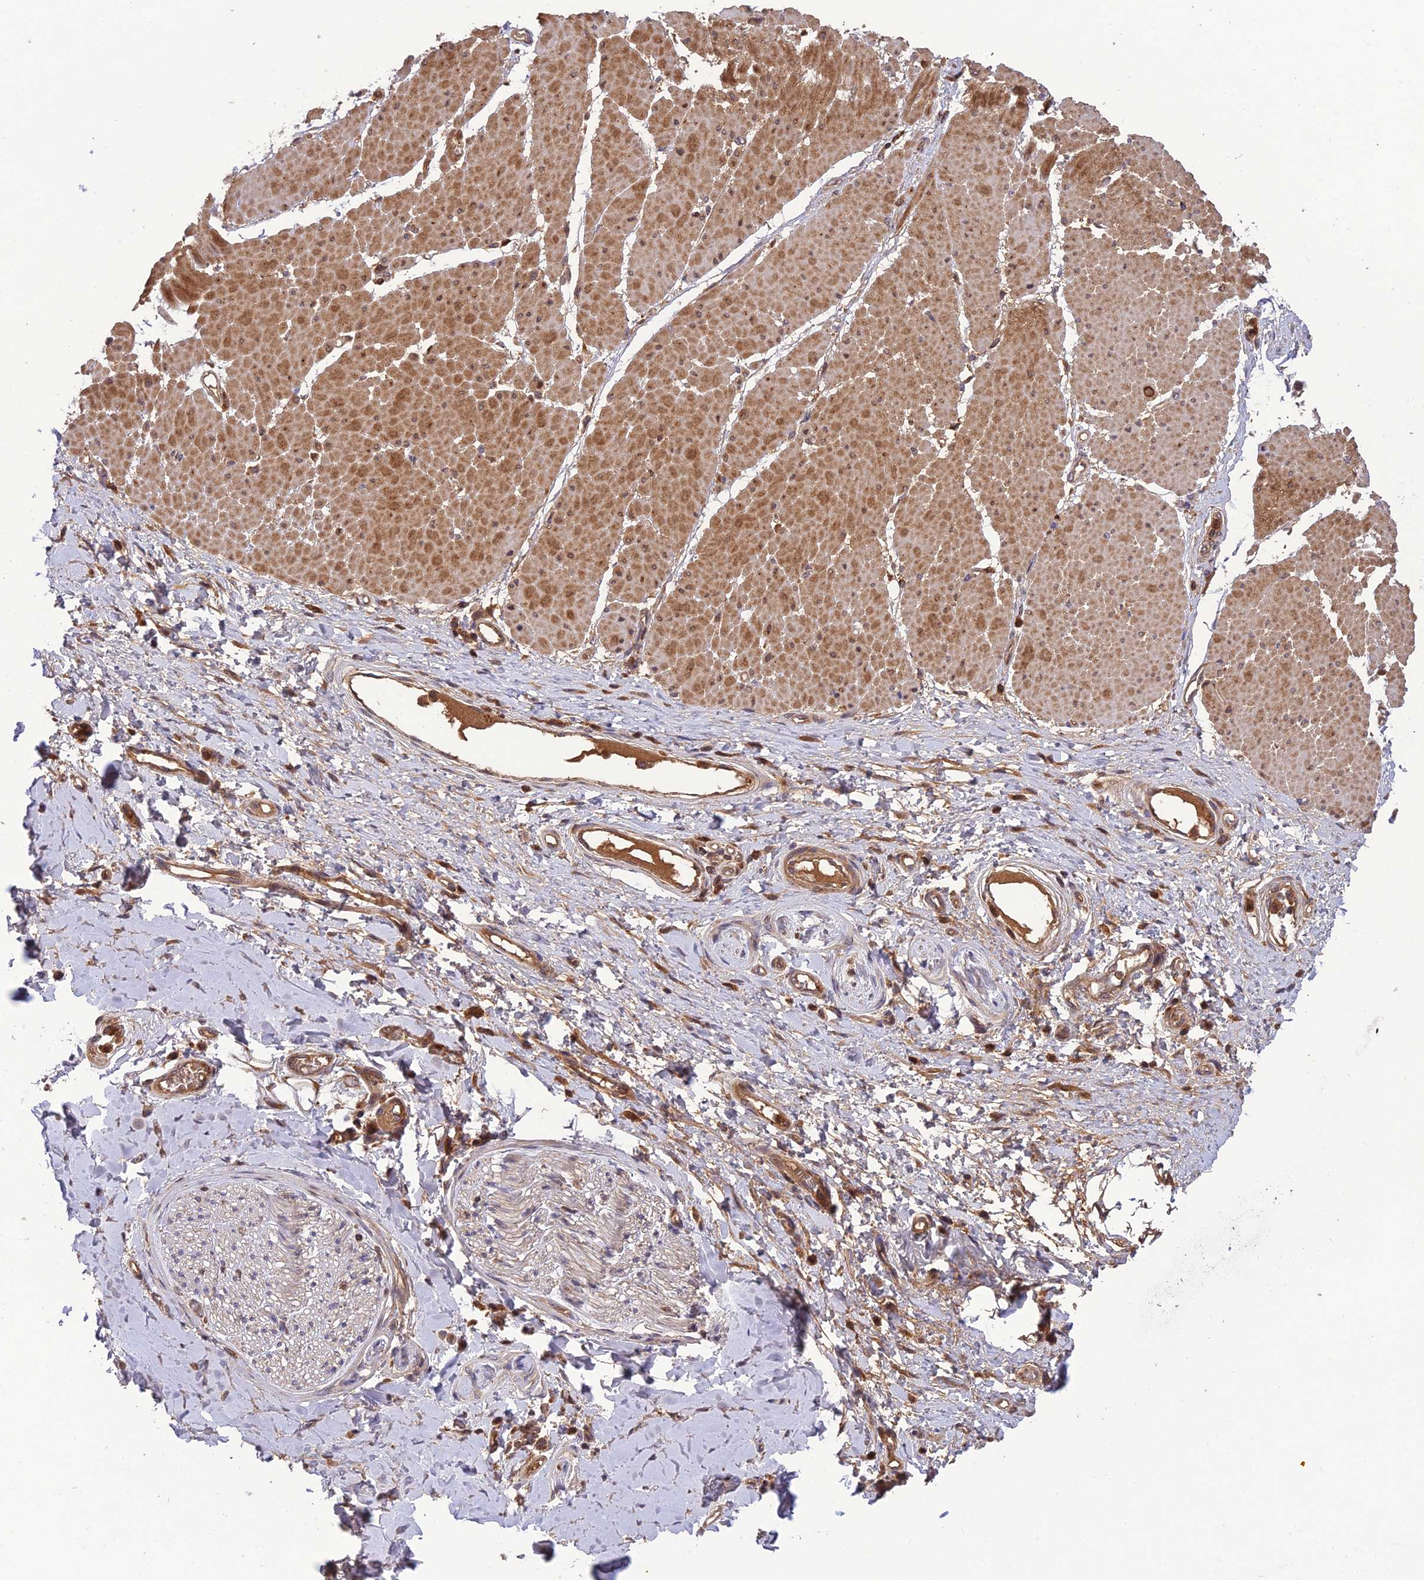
{"staining": {"intensity": "weak", "quantity": "25%-75%", "location": "cytoplasmic/membranous"}, "tissue": "adipose tissue", "cell_type": "Adipocytes", "image_type": "normal", "snomed": [{"axis": "morphology", "description": "Normal tissue, NOS"}, {"axis": "morphology", "description": "Adenocarcinoma, NOS"}, {"axis": "topography", "description": "Esophagus"}, {"axis": "topography", "description": "Stomach, upper"}, {"axis": "topography", "description": "Peripheral nerve tissue"}], "caption": "A brown stain labels weak cytoplasmic/membranous positivity of a protein in adipocytes of benign human adipose tissue.", "gene": "NDUFC1", "patient": {"sex": "male", "age": 62}}